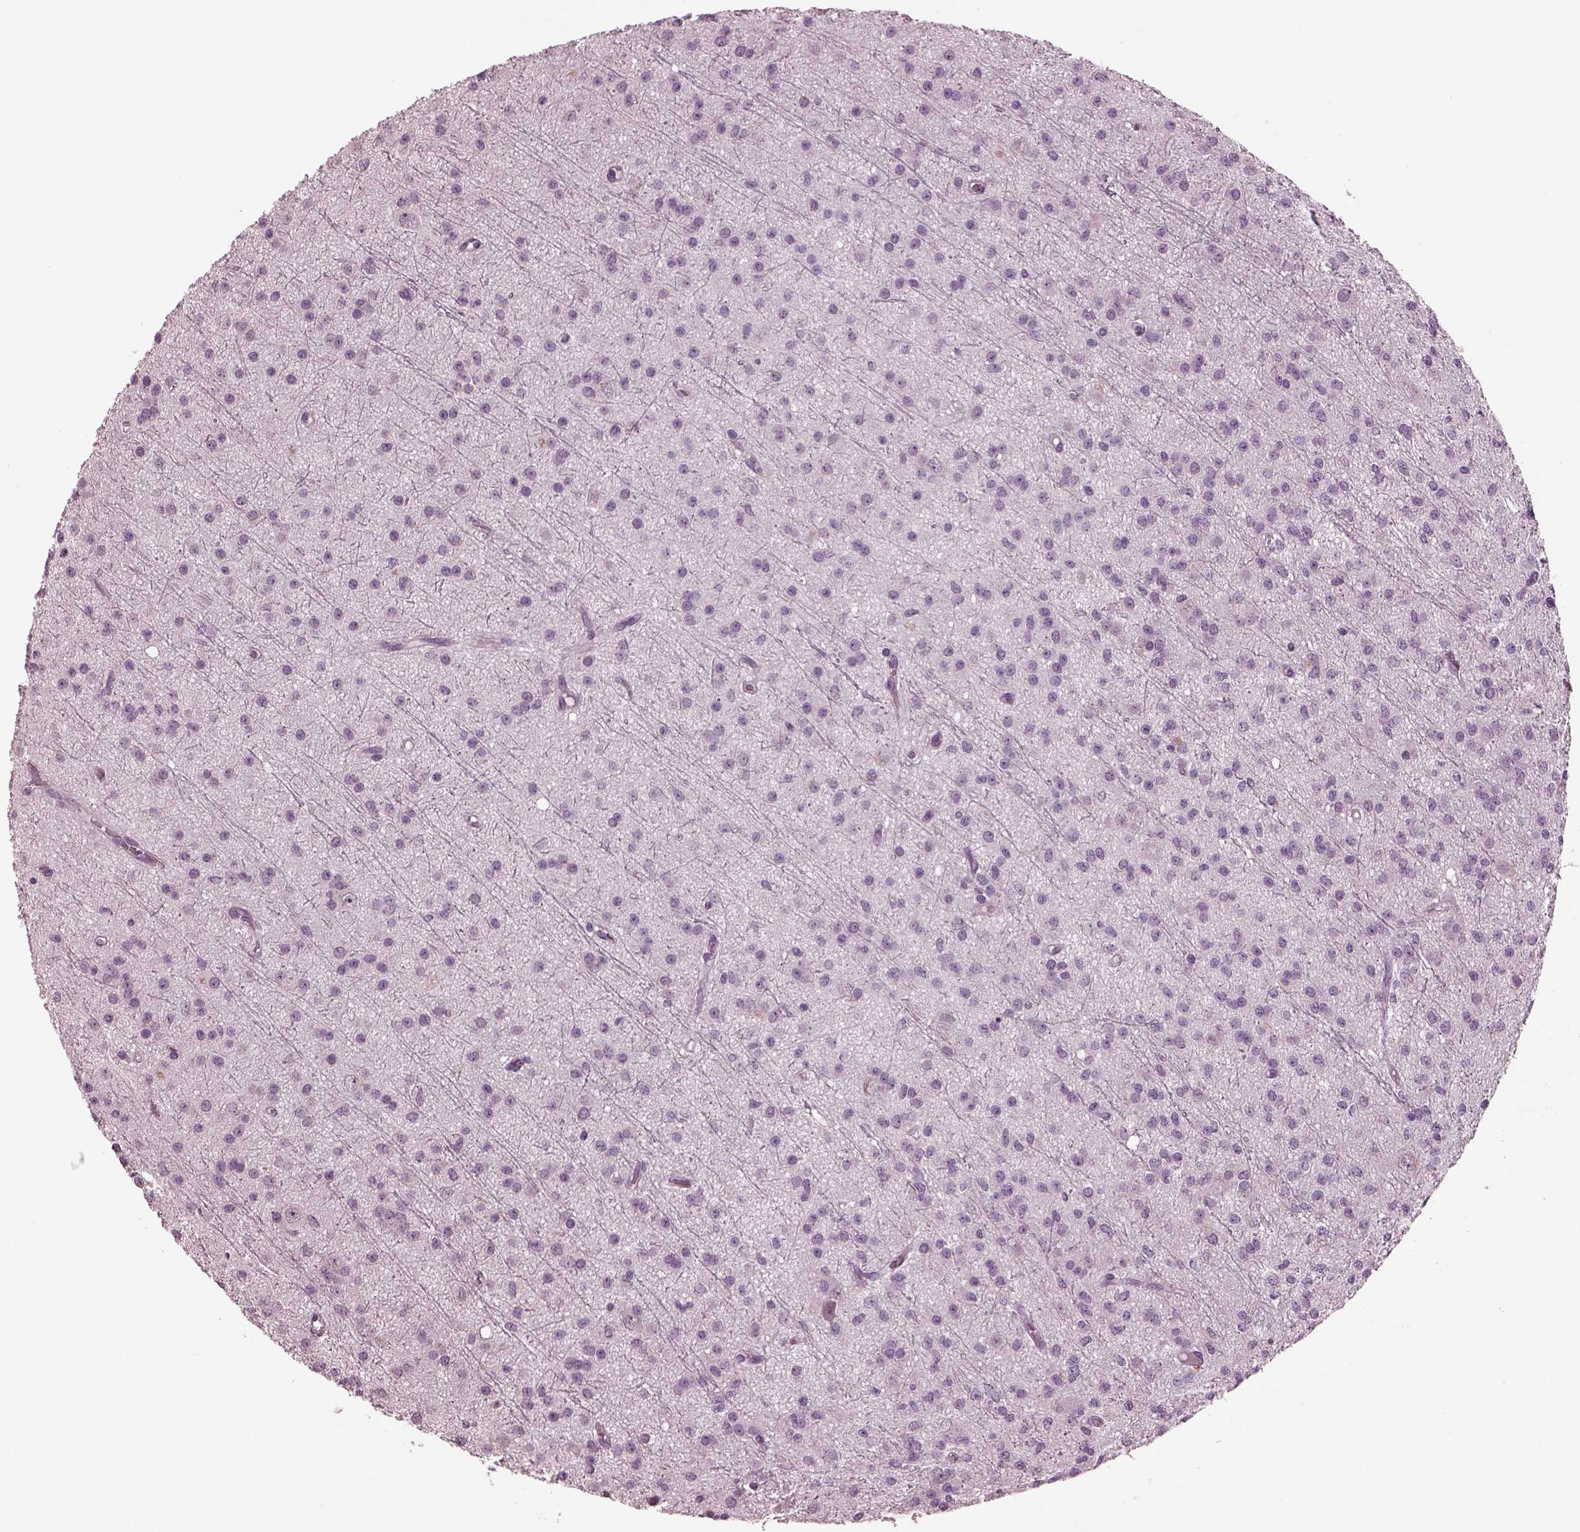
{"staining": {"intensity": "negative", "quantity": "none", "location": "none"}, "tissue": "glioma", "cell_type": "Tumor cells", "image_type": "cancer", "snomed": [{"axis": "morphology", "description": "Glioma, malignant, Low grade"}, {"axis": "topography", "description": "Brain"}], "caption": "High power microscopy micrograph of an IHC photomicrograph of glioma, revealing no significant expression in tumor cells.", "gene": "MIB2", "patient": {"sex": "male", "age": 27}}